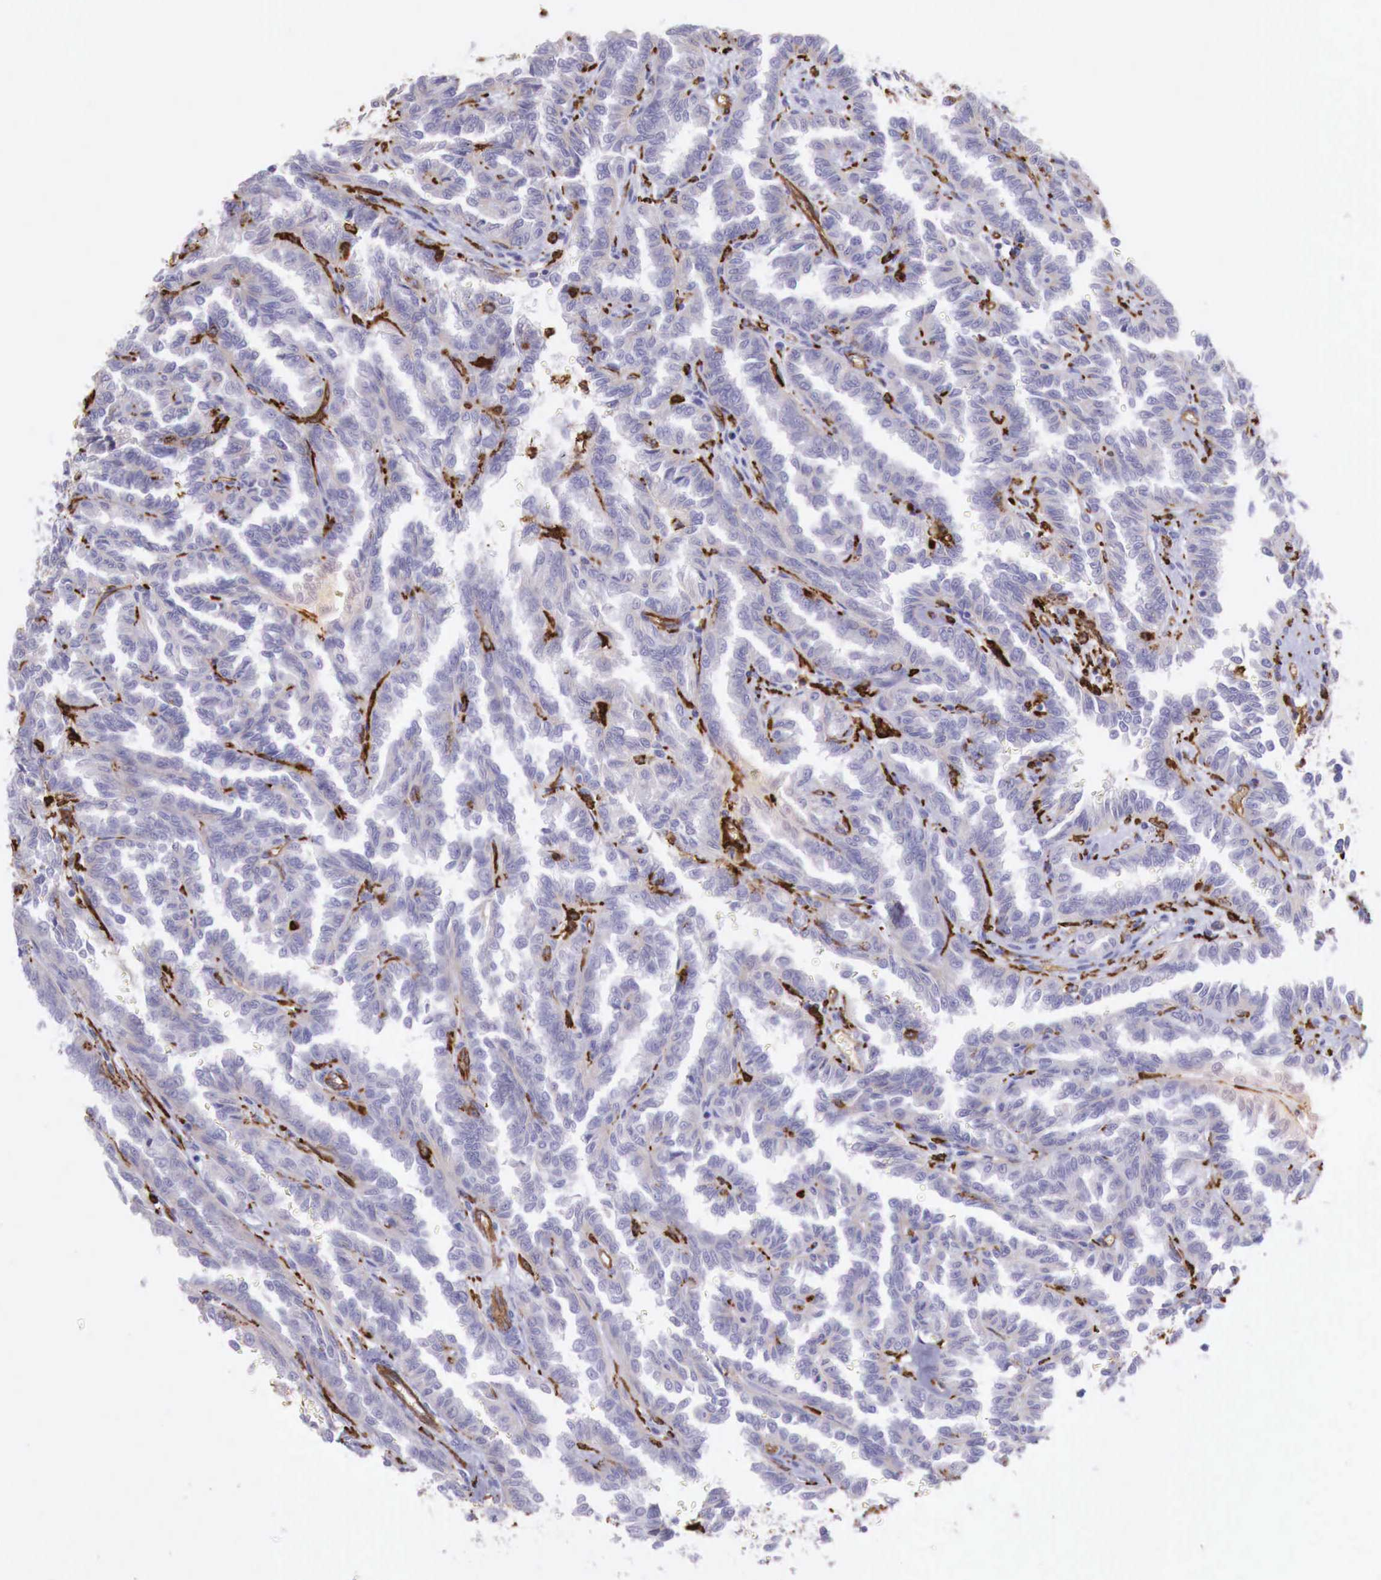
{"staining": {"intensity": "negative", "quantity": "none", "location": "none"}, "tissue": "renal cancer", "cell_type": "Tumor cells", "image_type": "cancer", "snomed": [{"axis": "morphology", "description": "Inflammation, NOS"}, {"axis": "morphology", "description": "Adenocarcinoma, NOS"}, {"axis": "topography", "description": "Kidney"}], "caption": "There is no significant staining in tumor cells of renal cancer.", "gene": "MSR1", "patient": {"sex": "male", "age": 68}}